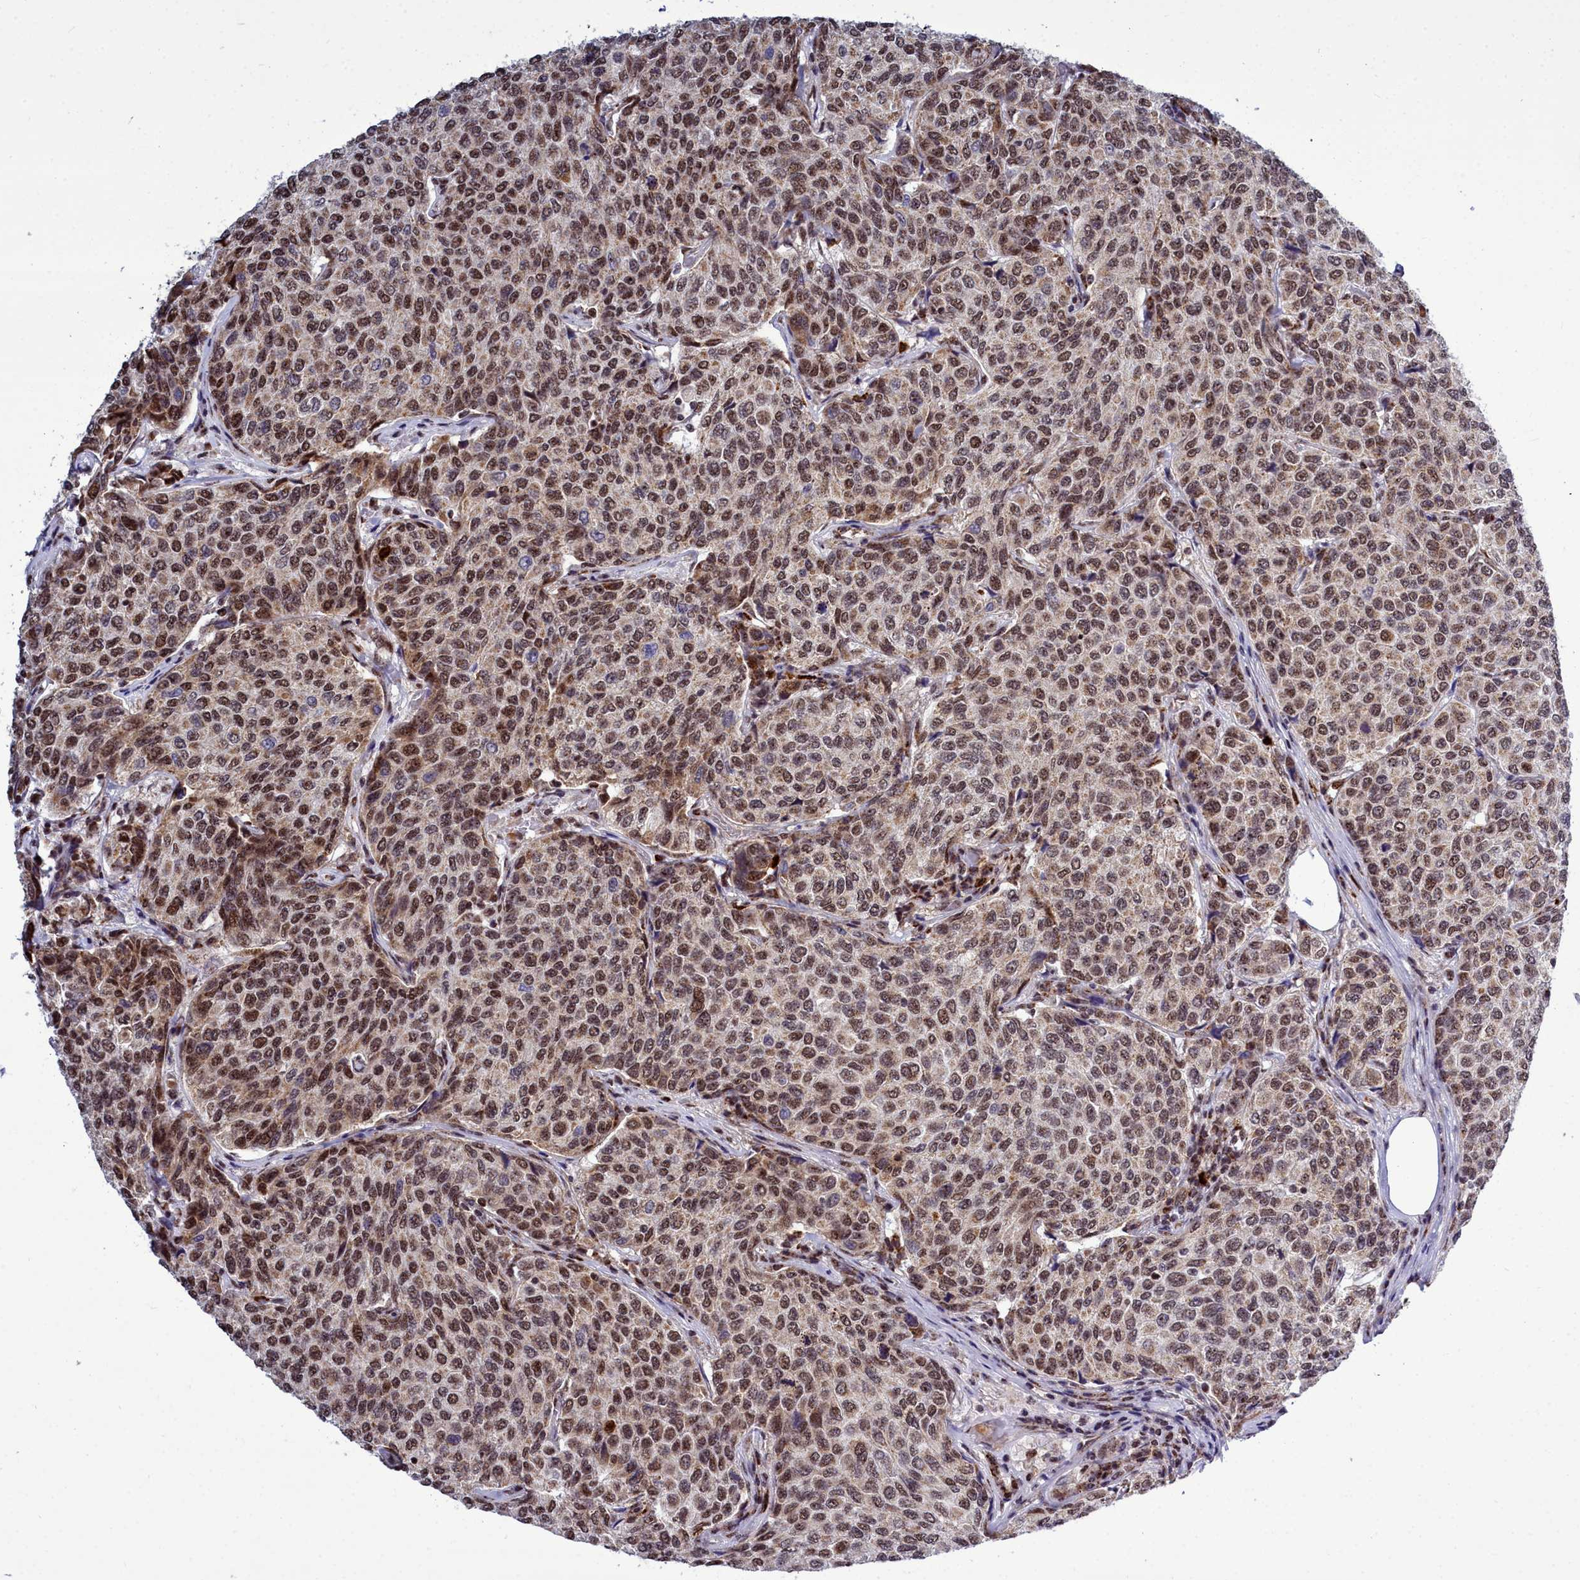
{"staining": {"intensity": "moderate", "quantity": ">75%", "location": "cytoplasmic/membranous,nuclear"}, "tissue": "breast cancer", "cell_type": "Tumor cells", "image_type": "cancer", "snomed": [{"axis": "morphology", "description": "Duct carcinoma"}, {"axis": "topography", "description": "Breast"}], "caption": "Protein expression analysis of human breast cancer (intraductal carcinoma) reveals moderate cytoplasmic/membranous and nuclear positivity in approximately >75% of tumor cells.", "gene": "POM121L2", "patient": {"sex": "female", "age": 55}}